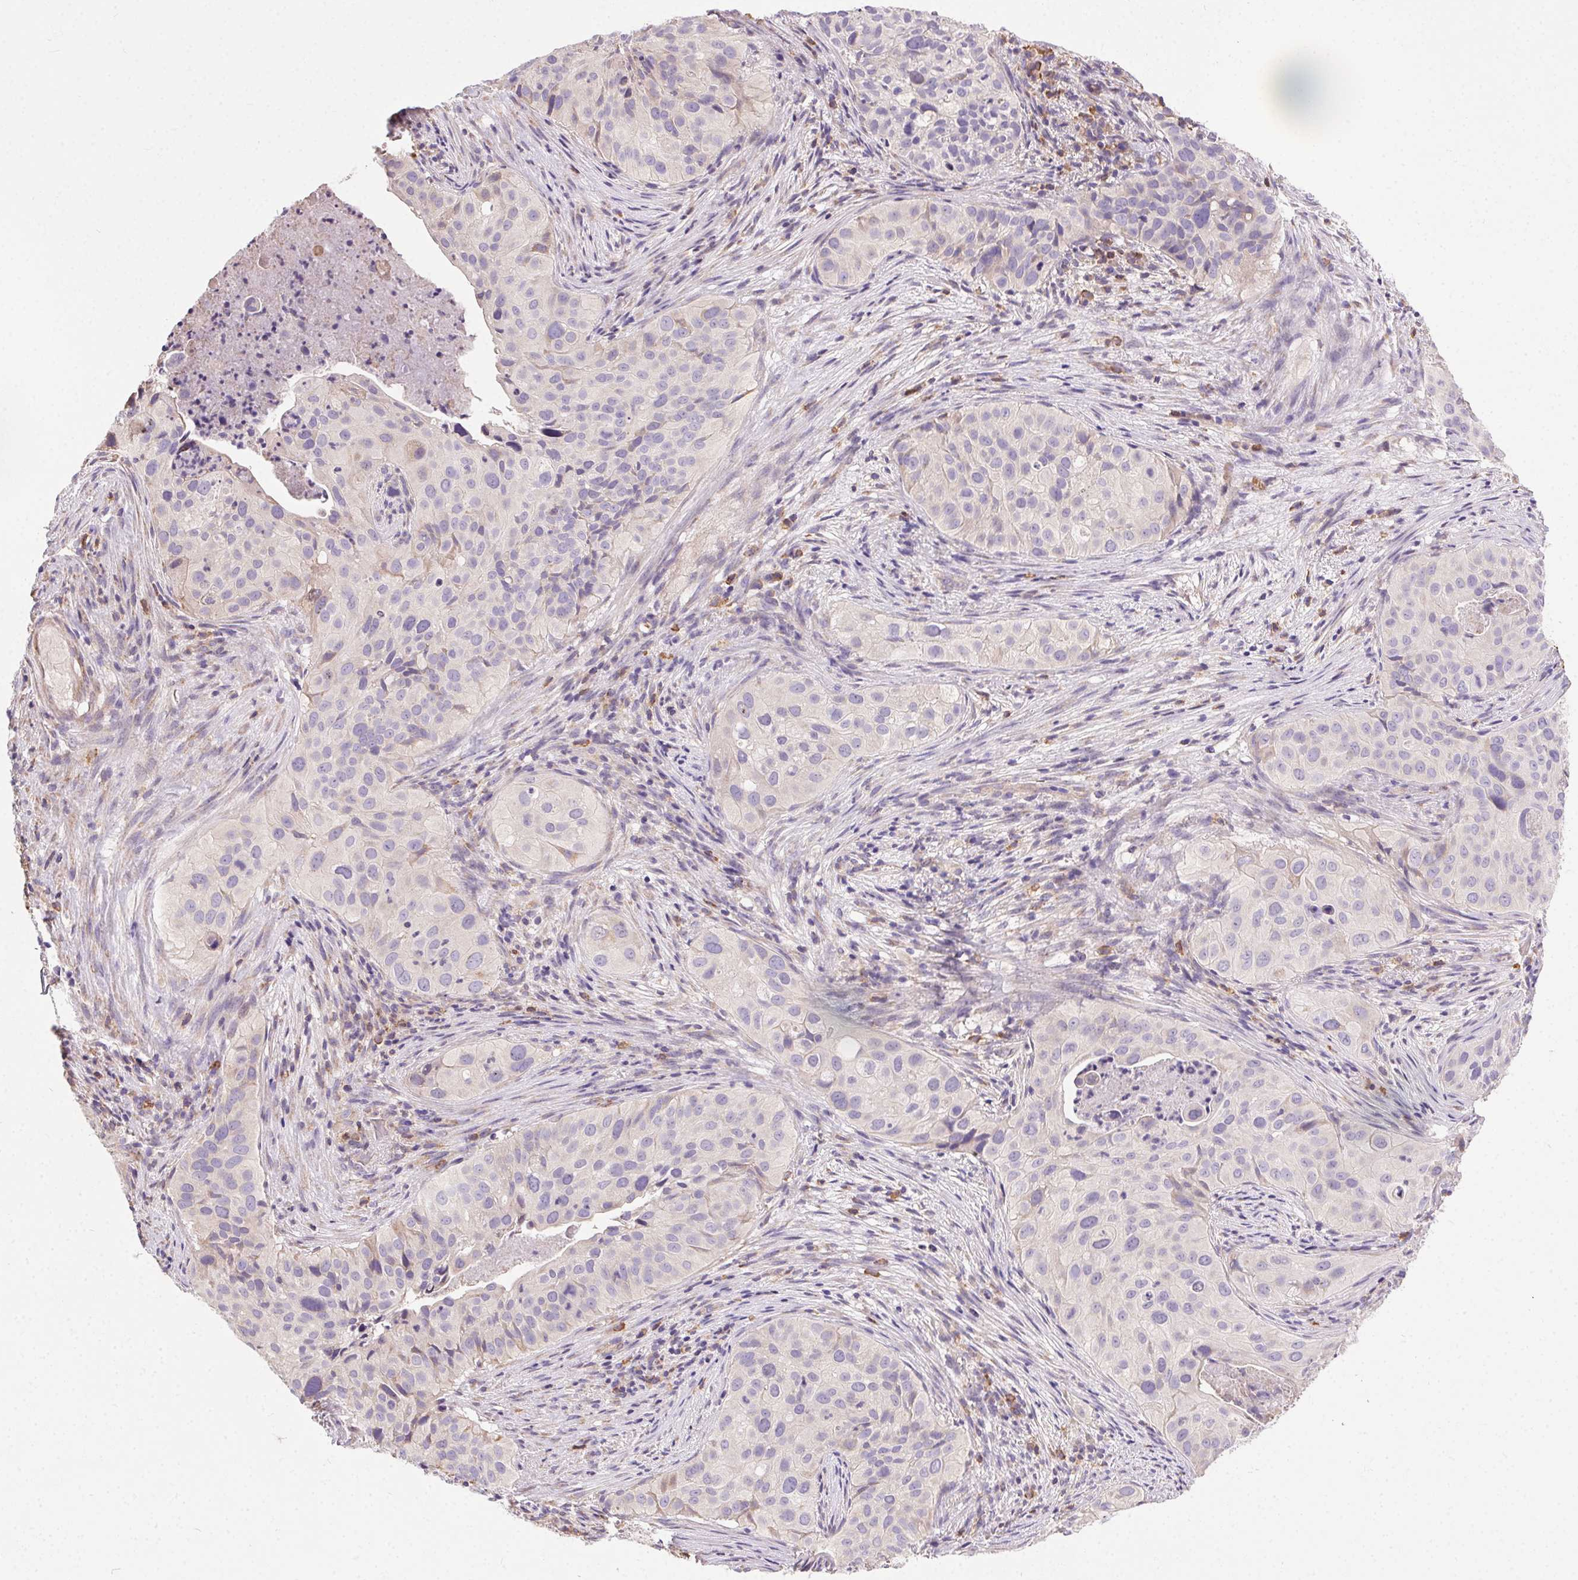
{"staining": {"intensity": "negative", "quantity": "none", "location": "none"}, "tissue": "cervical cancer", "cell_type": "Tumor cells", "image_type": "cancer", "snomed": [{"axis": "morphology", "description": "Squamous cell carcinoma, NOS"}, {"axis": "topography", "description": "Cervix"}], "caption": "High magnification brightfield microscopy of squamous cell carcinoma (cervical) stained with DAB (brown) and counterstained with hematoxylin (blue): tumor cells show no significant positivity.", "gene": "SNX31", "patient": {"sex": "female", "age": 38}}